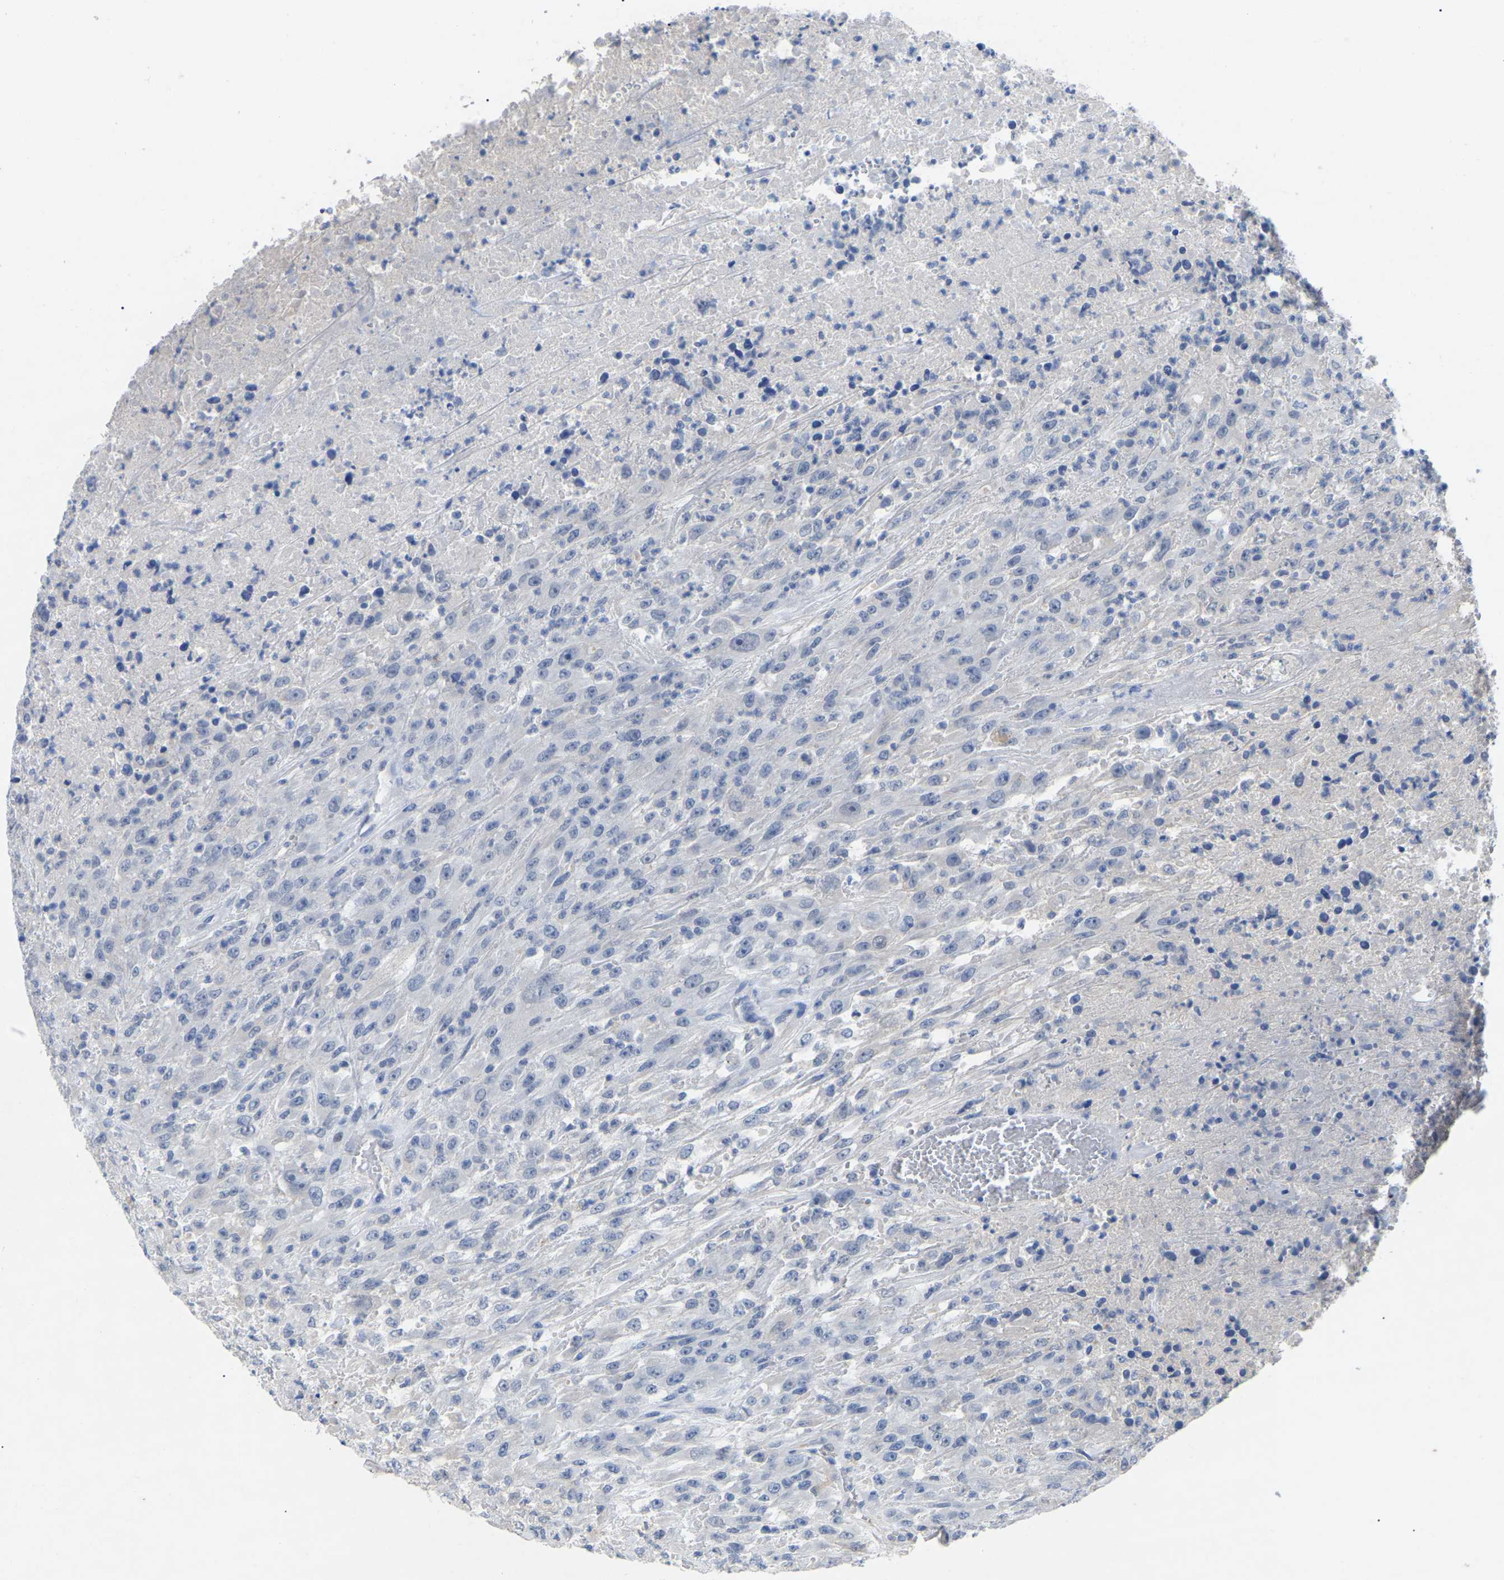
{"staining": {"intensity": "negative", "quantity": "none", "location": "none"}, "tissue": "urothelial cancer", "cell_type": "Tumor cells", "image_type": "cancer", "snomed": [{"axis": "morphology", "description": "Urothelial carcinoma, High grade"}, {"axis": "topography", "description": "Urinary bladder"}], "caption": "Immunohistochemistry of urothelial cancer exhibits no staining in tumor cells.", "gene": "SMPD2", "patient": {"sex": "male", "age": 46}}